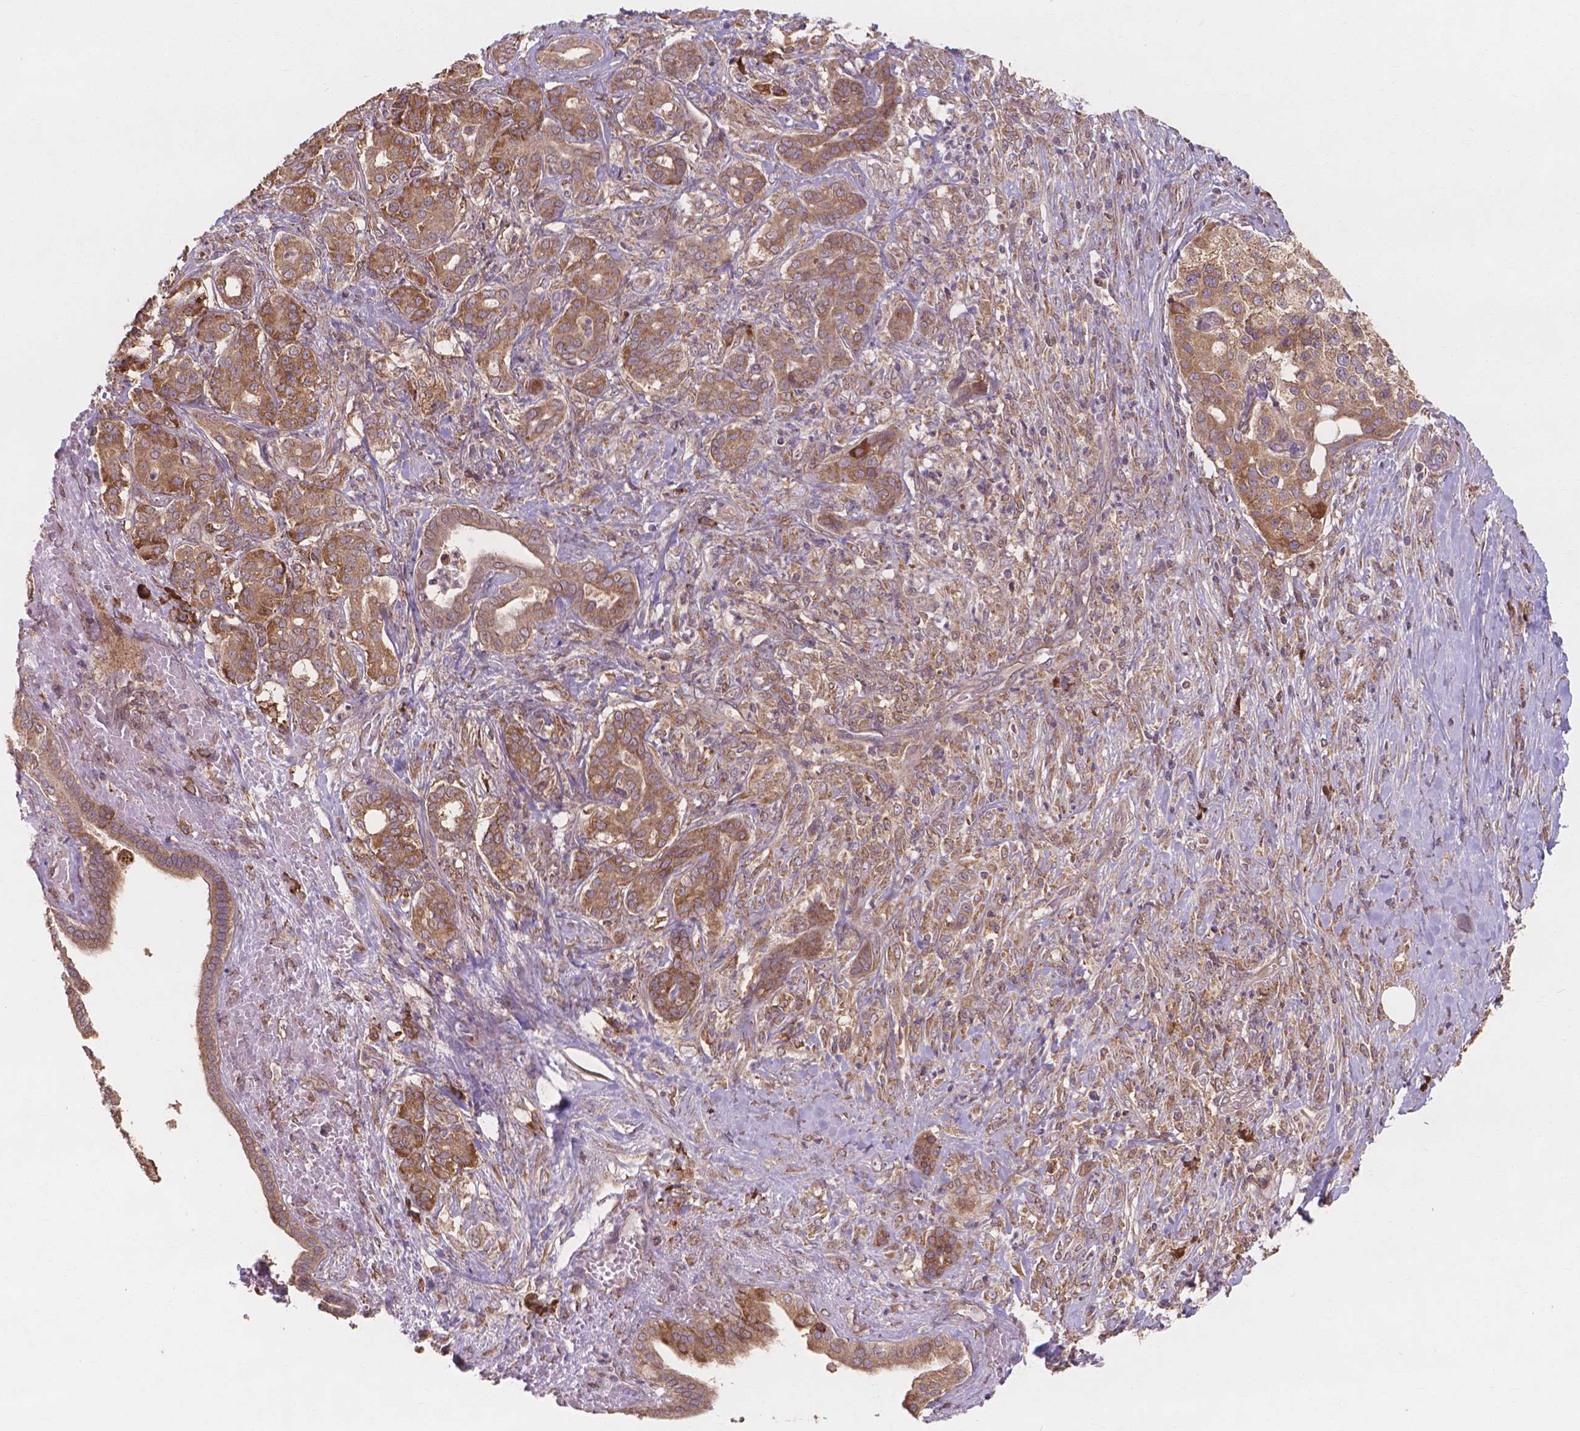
{"staining": {"intensity": "moderate", "quantity": ">75%", "location": "cytoplasmic/membranous"}, "tissue": "pancreatic cancer", "cell_type": "Tumor cells", "image_type": "cancer", "snomed": [{"axis": "morphology", "description": "Normal tissue, NOS"}, {"axis": "morphology", "description": "Inflammation, NOS"}, {"axis": "morphology", "description": "Adenocarcinoma, NOS"}, {"axis": "topography", "description": "Pancreas"}], "caption": "DAB immunohistochemical staining of adenocarcinoma (pancreatic) shows moderate cytoplasmic/membranous protein positivity in approximately >75% of tumor cells. Using DAB (3,3'-diaminobenzidine) (brown) and hematoxylin (blue) stains, captured at high magnification using brightfield microscopy.", "gene": "TAB2", "patient": {"sex": "male", "age": 57}}